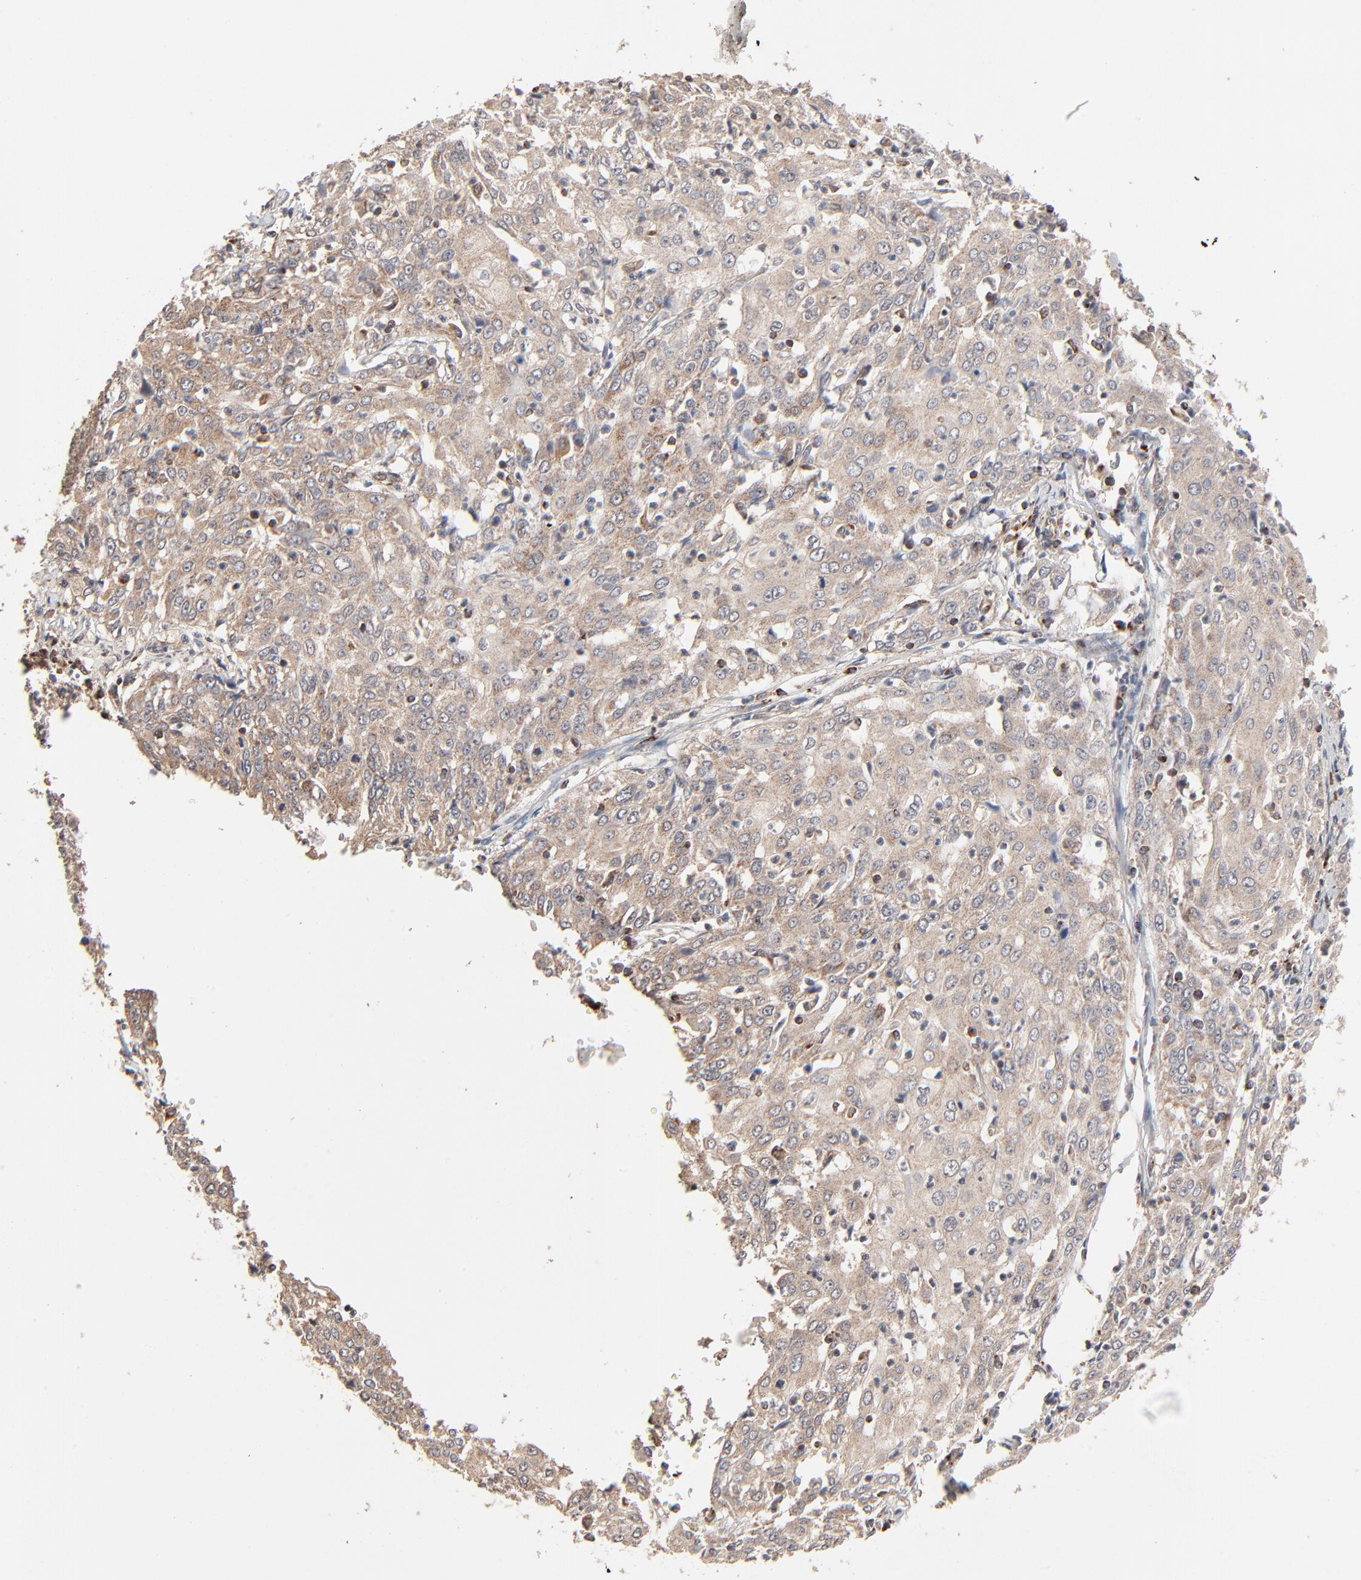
{"staining": {"intensity": "moderate", "quantity": ">75%", "location": "cytoplasmic/membranous"}, "tissue": "cervical cancer", "cell_type": "Tumor cells", "image_type": "cancer", "snomed": [{"axis": "morphology", "description": "Squamous cell carcinoma, NOS"}, {"axis": "topography", "description": "Cervix"}], "caption": "The immunohistochemical stain highlights moderate cytoplasmic/membranous staining in tumor cells of cervical squamous cell carcinoma tissue. Nuclei are stained in blue.", "gene": "ABLIM3", "patient": {"sex": "female", "age": 39}}